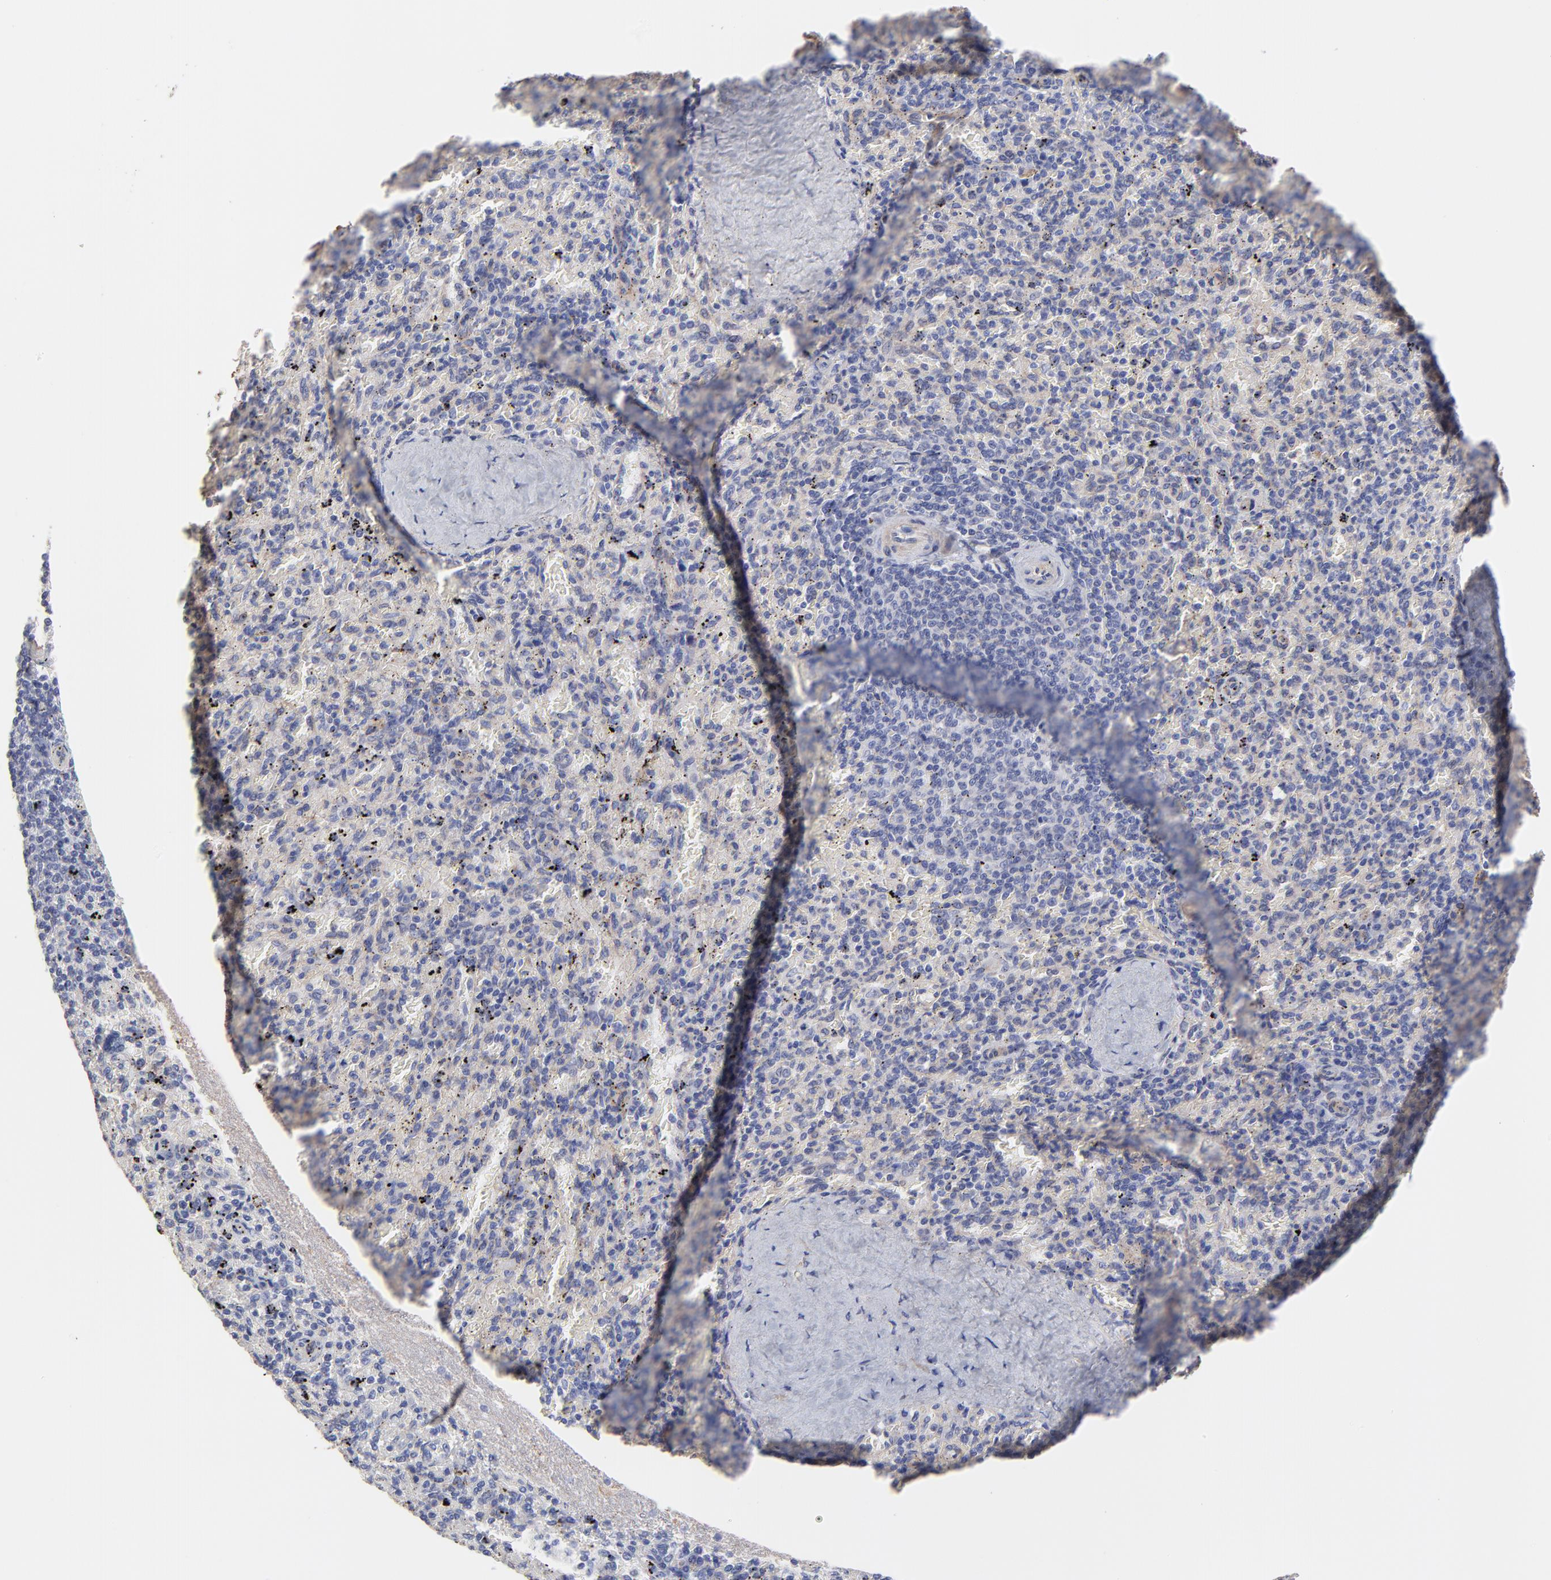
{"staining": {"intensity": "negative", "quantity": "none", "location": "none"}, "tissue": "spleen", "cell_type": "Cells in red pulp", "image_type": "normal", "snomed": [{"axis": "morphology", "description": "Normal tissue, NOS"}, {"axis": "topography", "description": "Spleen"}], "caption": "Immunohistochemical staining of normal human spleen displays no significant staining in cells in red pulp. (Brightfield microscopy of DAB immunohistochemistry at high magnification).", "gene": "LRCH2", "patient": {"sex": "female", "age": 43}}